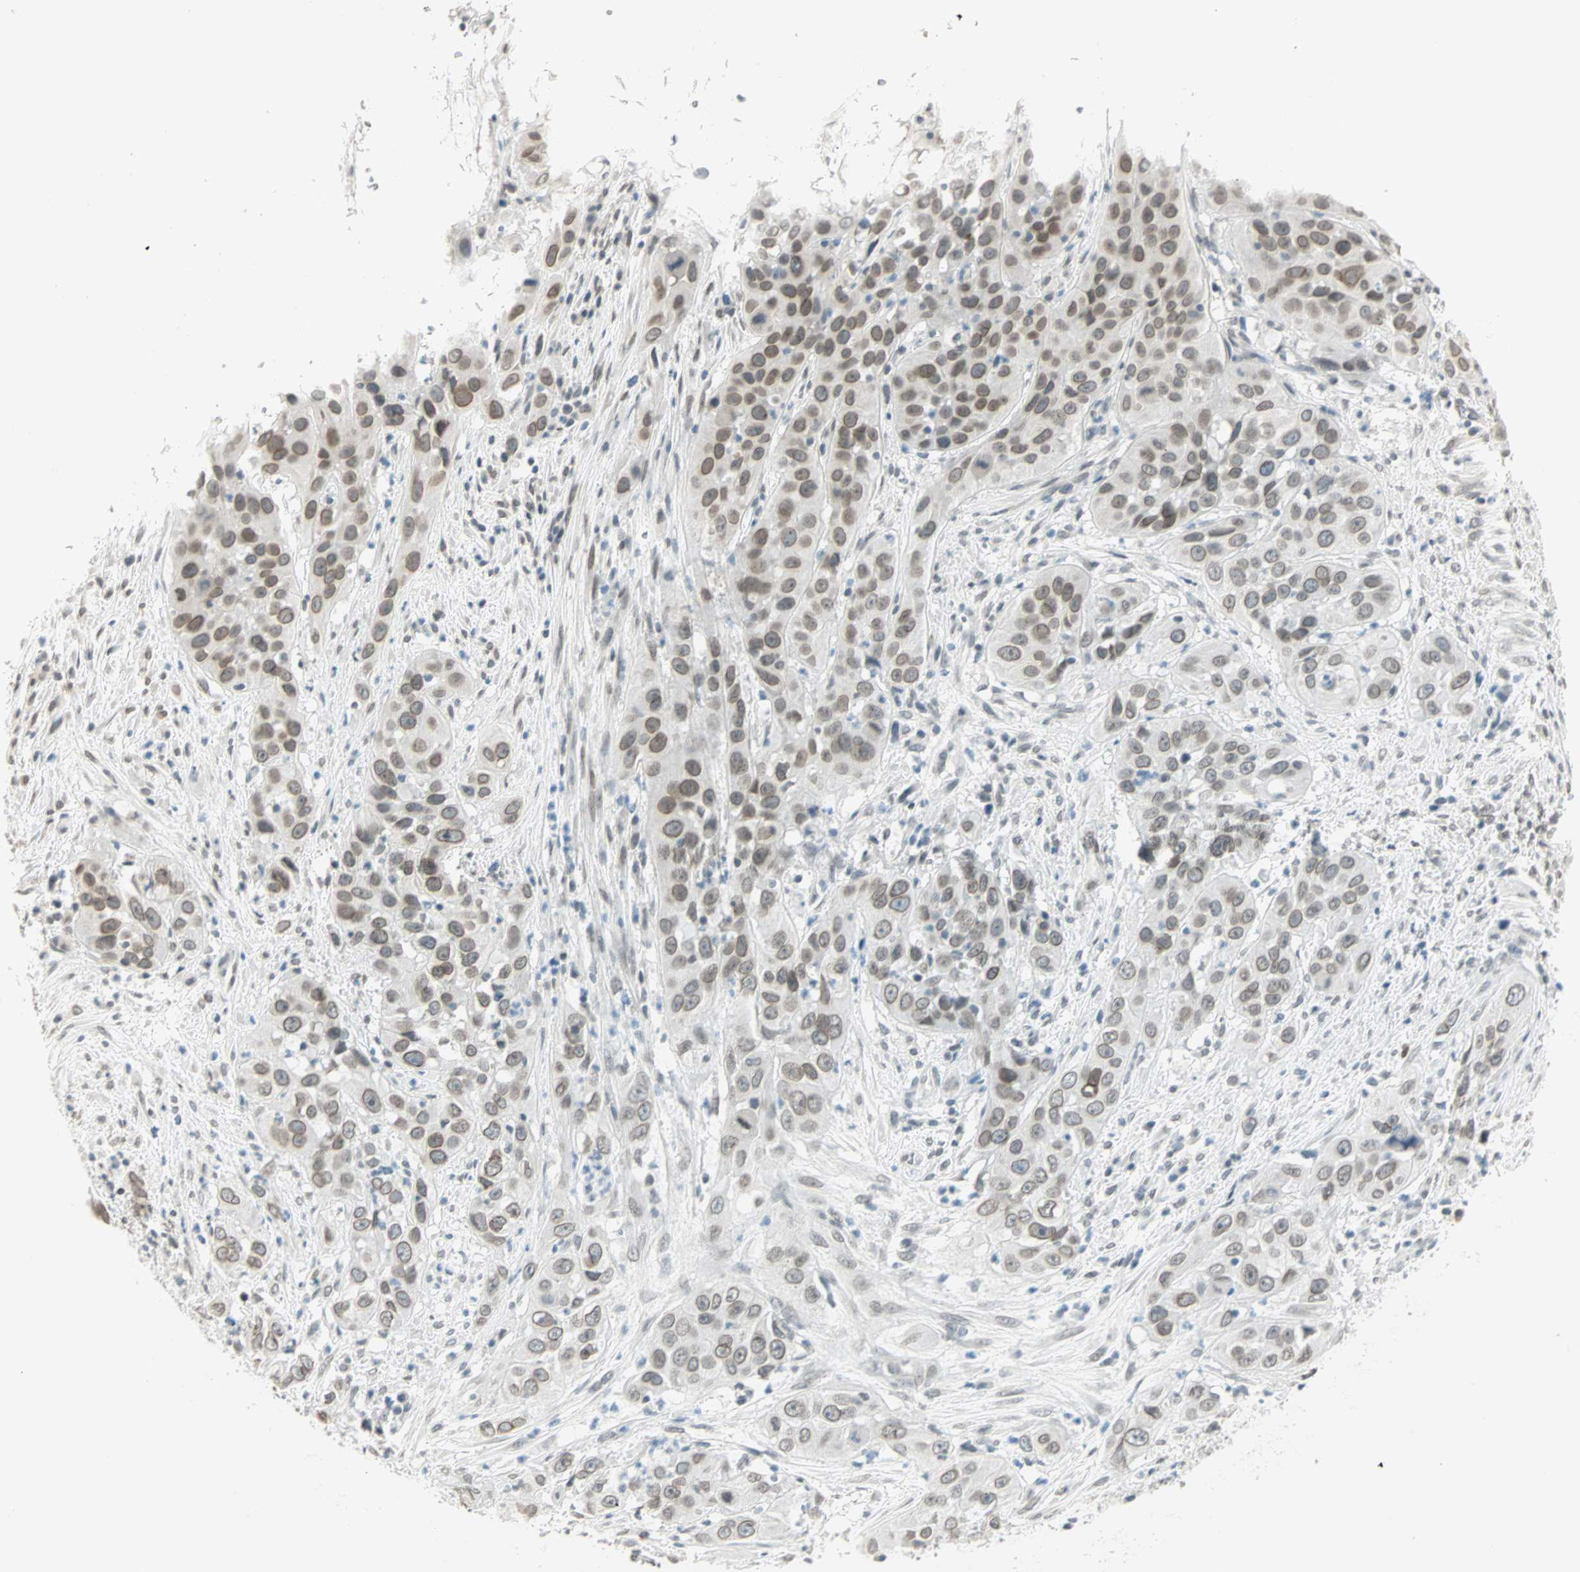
{"staining": {"intensity": "weak", "quantity": "25%-75%", "location": "cytoplasmic/membranous,nuclear"}, "tissue": "cervical cancer", "cell_type": "Tumor cells", "image_type": "cancer", "snomed": [{"axis": "morphology", "description": "Squamous cell carcinoma, NOS"}, {"axis": "topography", "description": "Cervix"}], "caption": "Immunohistochemistry of cervical squamous cell carcinoma shows low levels of weak cytoplasmic/membranous and nuclear staining in approximately 25%-75% of tumor cells.", "gene": "BCAN", "patient": {"sex": "female", "age": 32}}